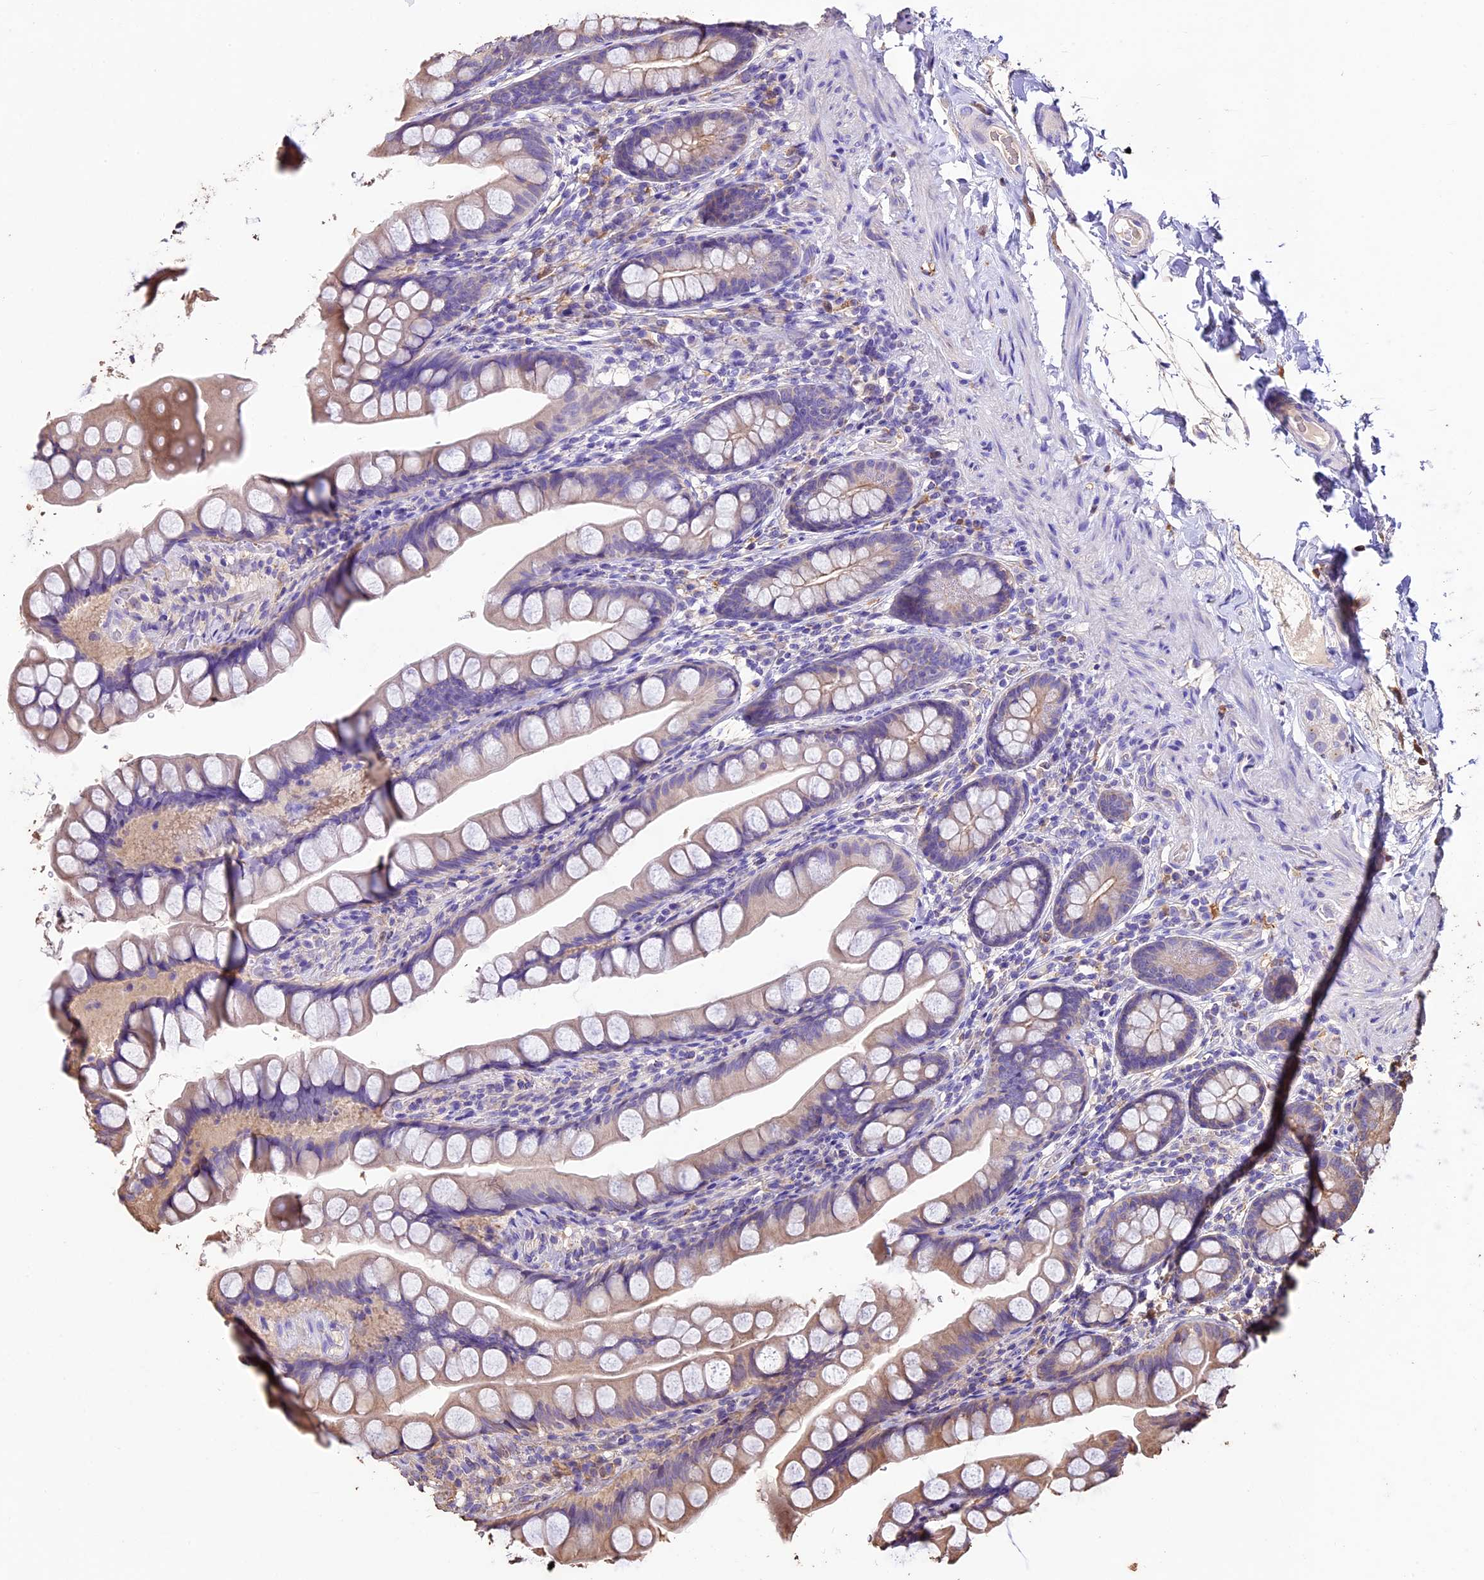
{"staining": {"intensity": "negative", "quantity": "none", "location": "none"}, "tissue": "small intestine", "cell_type": "Glandular cells", "image_type": "normal", "snomed": [{"axis": "morphology", "description": "Normal tissue, NOS"}, {"axis": "topography", "description": "Small intestine"}], "caption": "This is an immunohistochemistry (IHC) micrograph of benign small intestine. There is no staining in glandular cells.", "gene": "CRLF1", "patient": {"sex": "male", "age": 70}}